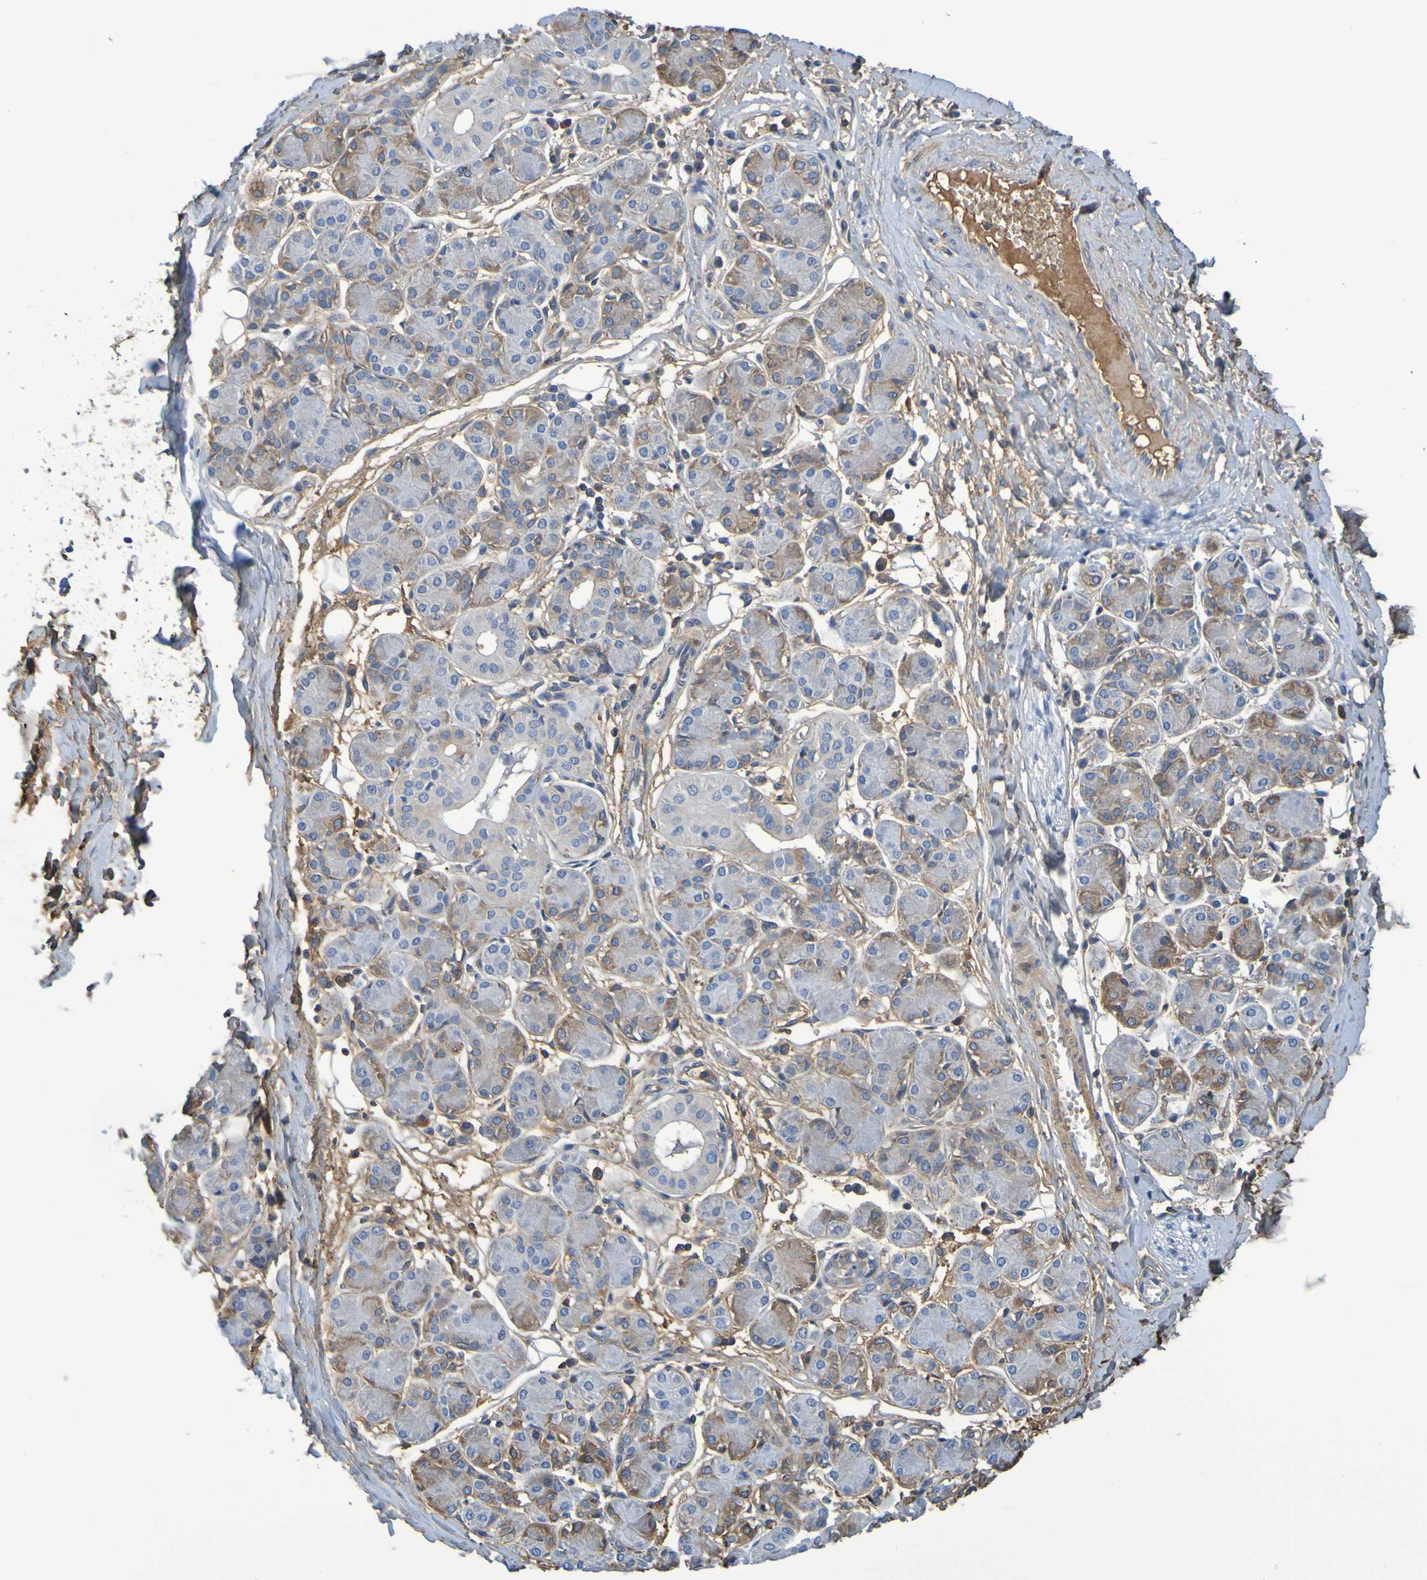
{"staining": {"intensity": "moderate", "quantity": "<25%", "location": "cytoplasmic/membranous"}, "tissue": "salivary gland", "cell_type": "Glandular cells", "image_type": "normal", "snomed": [{"axis": "morphology", "description": "Normal tissue, NOS"}, {"axis": "morphology", "description": "Inflammation, NOS"}, {"axis": "topography", "description": "Lymph node"}, {"axis": "topography", "description": "Salivary gland"}], "caption": "Immunohistochemical staining of normal salivary gland exhibits <25% levels of moderate cytoplasmic/membranous protein expression in about <25% of glandular cells.", "gene": "GAB3", "patient": {"sex": "male", "age": 3}}